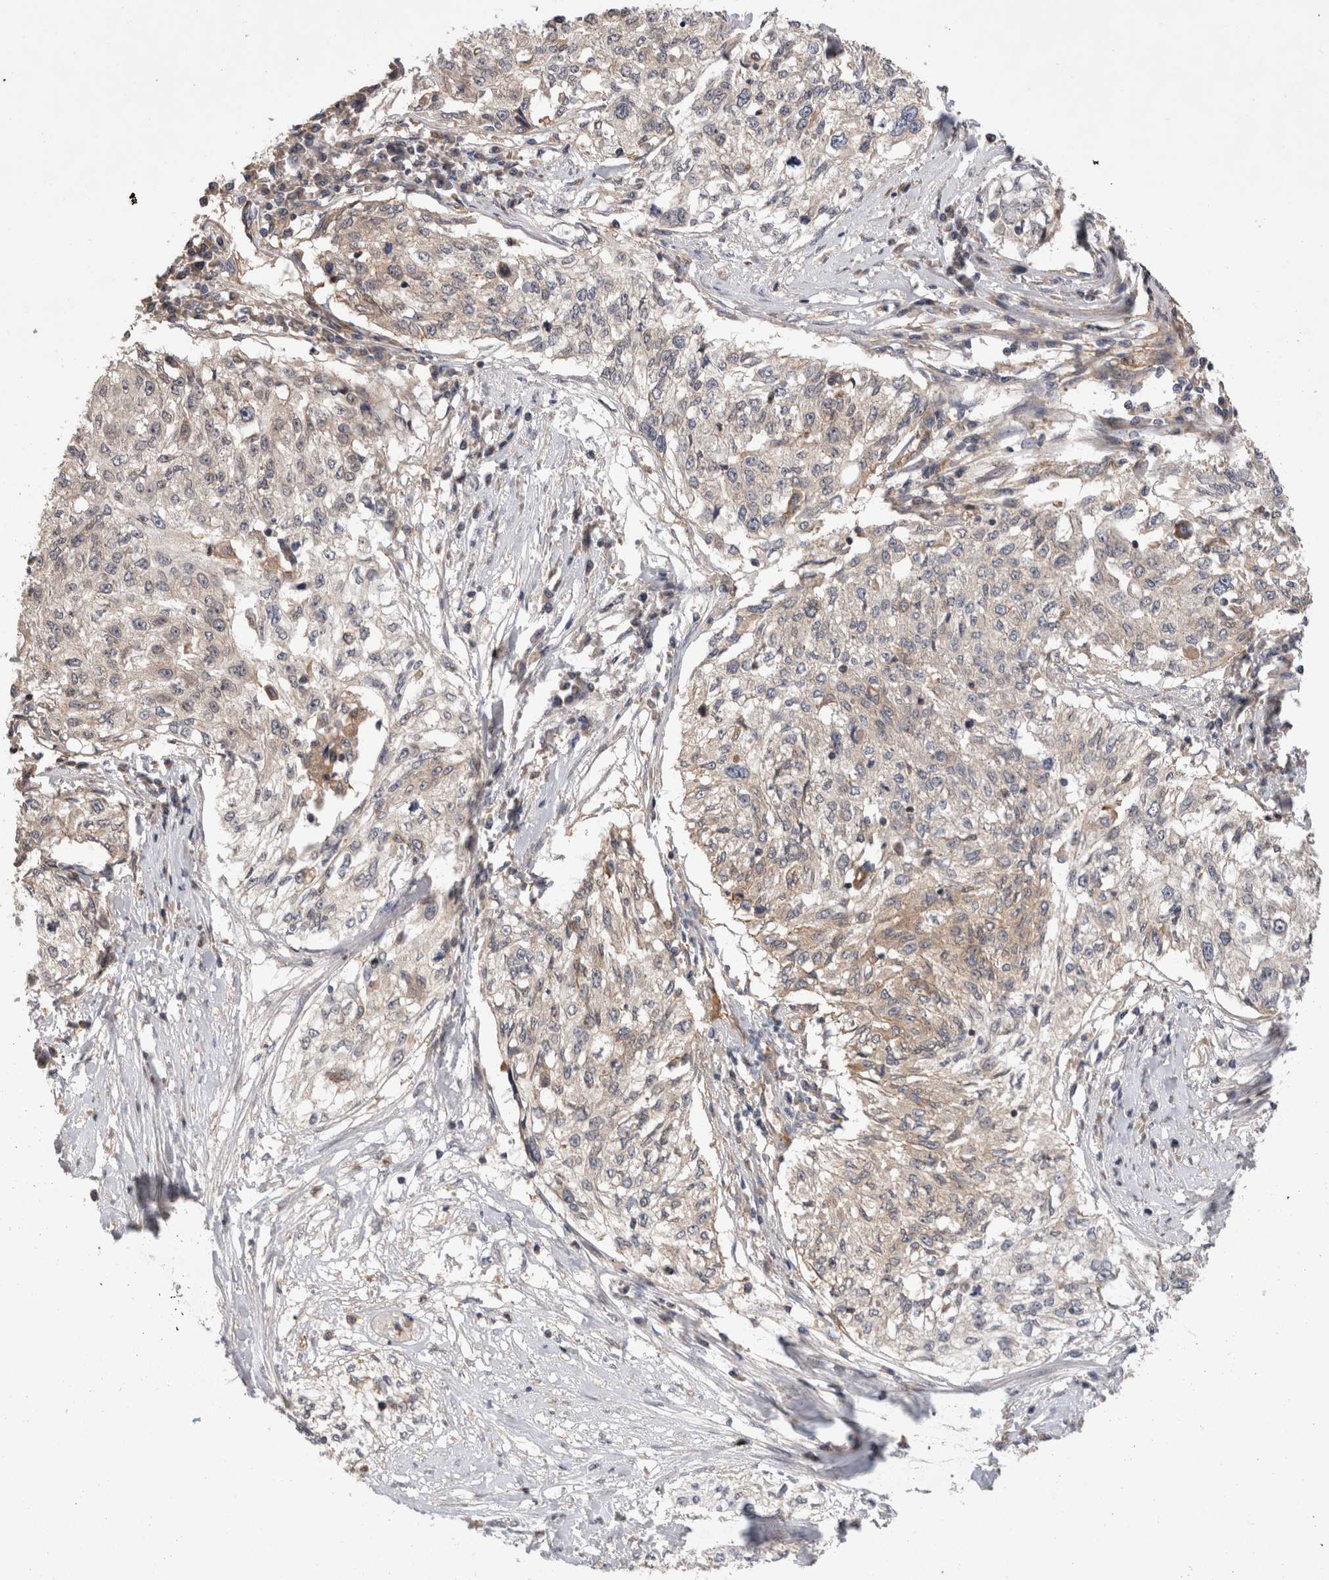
{"staining": {"intensity": "weak", "quantity": "25%-75%", "location": "cytoplasmic/membranous"}, "tissue": "cervical cancer", "cell_type": "Tumor cells", "image_type": "cancer", "snomed": [{"axis": "morphology", "description": "Squamous cell carcinoma, NOS"}, {"axis": "topography", "description": "Cervix"}], "caption": "Immunohistochemistry (IHC) staining of cervical squamous cell carcinoma, which shows low levels of weak cytoplasmic/membranous staining in about 25%-75% of tumor cells indicating weak cytoplasmic/membranous protein staining. The staining was performed using DAB (3,3'-diaminobenzidine) (brown) for protein detection and nuclei were counterstained in hematoxylin (blue).", "gene": "BNIP2", "patient": {"sex": "female", "age": 57}}